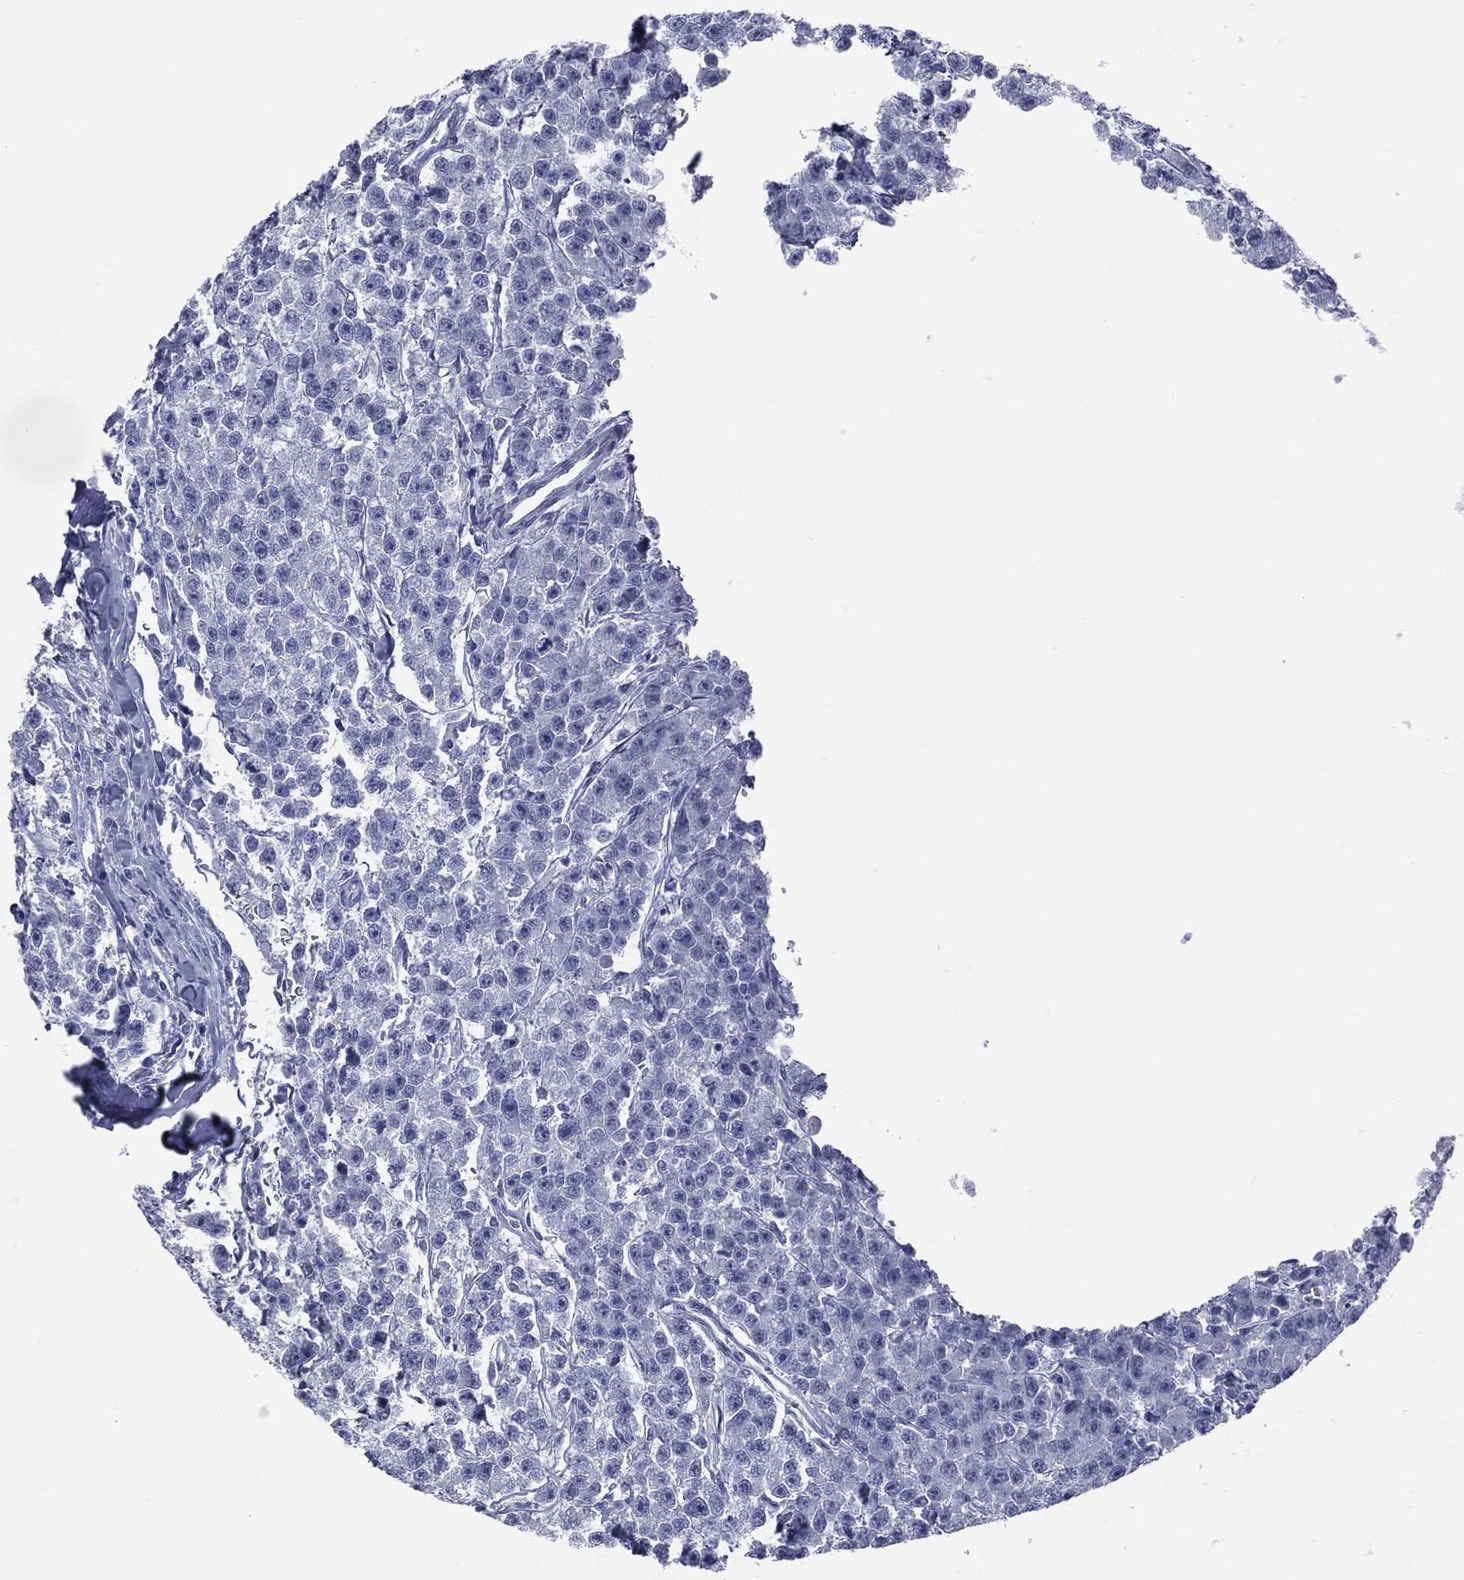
{"staining": {"intensity": "negative", "quantity": "none", "location": "none"}, "tissue": "testis cancer", "cell_type": "Tumor cells", "image_type": "cancer", "snomed": [{"axis": "morphology", "description": "Seminoma, NOS"}, {"axis": "topography", "description": "Testis"}], "caption": "Immunohistochemistry of testis cancer demonstrates no positivity in tumor cells. The staining is performed using DAB (3,3'-diaminobenzidine) brown chromogen with nuclei counter-stained in using hematoxylin.", "gene": "MLN", "patient": {"sex": "male", "age": 59}}